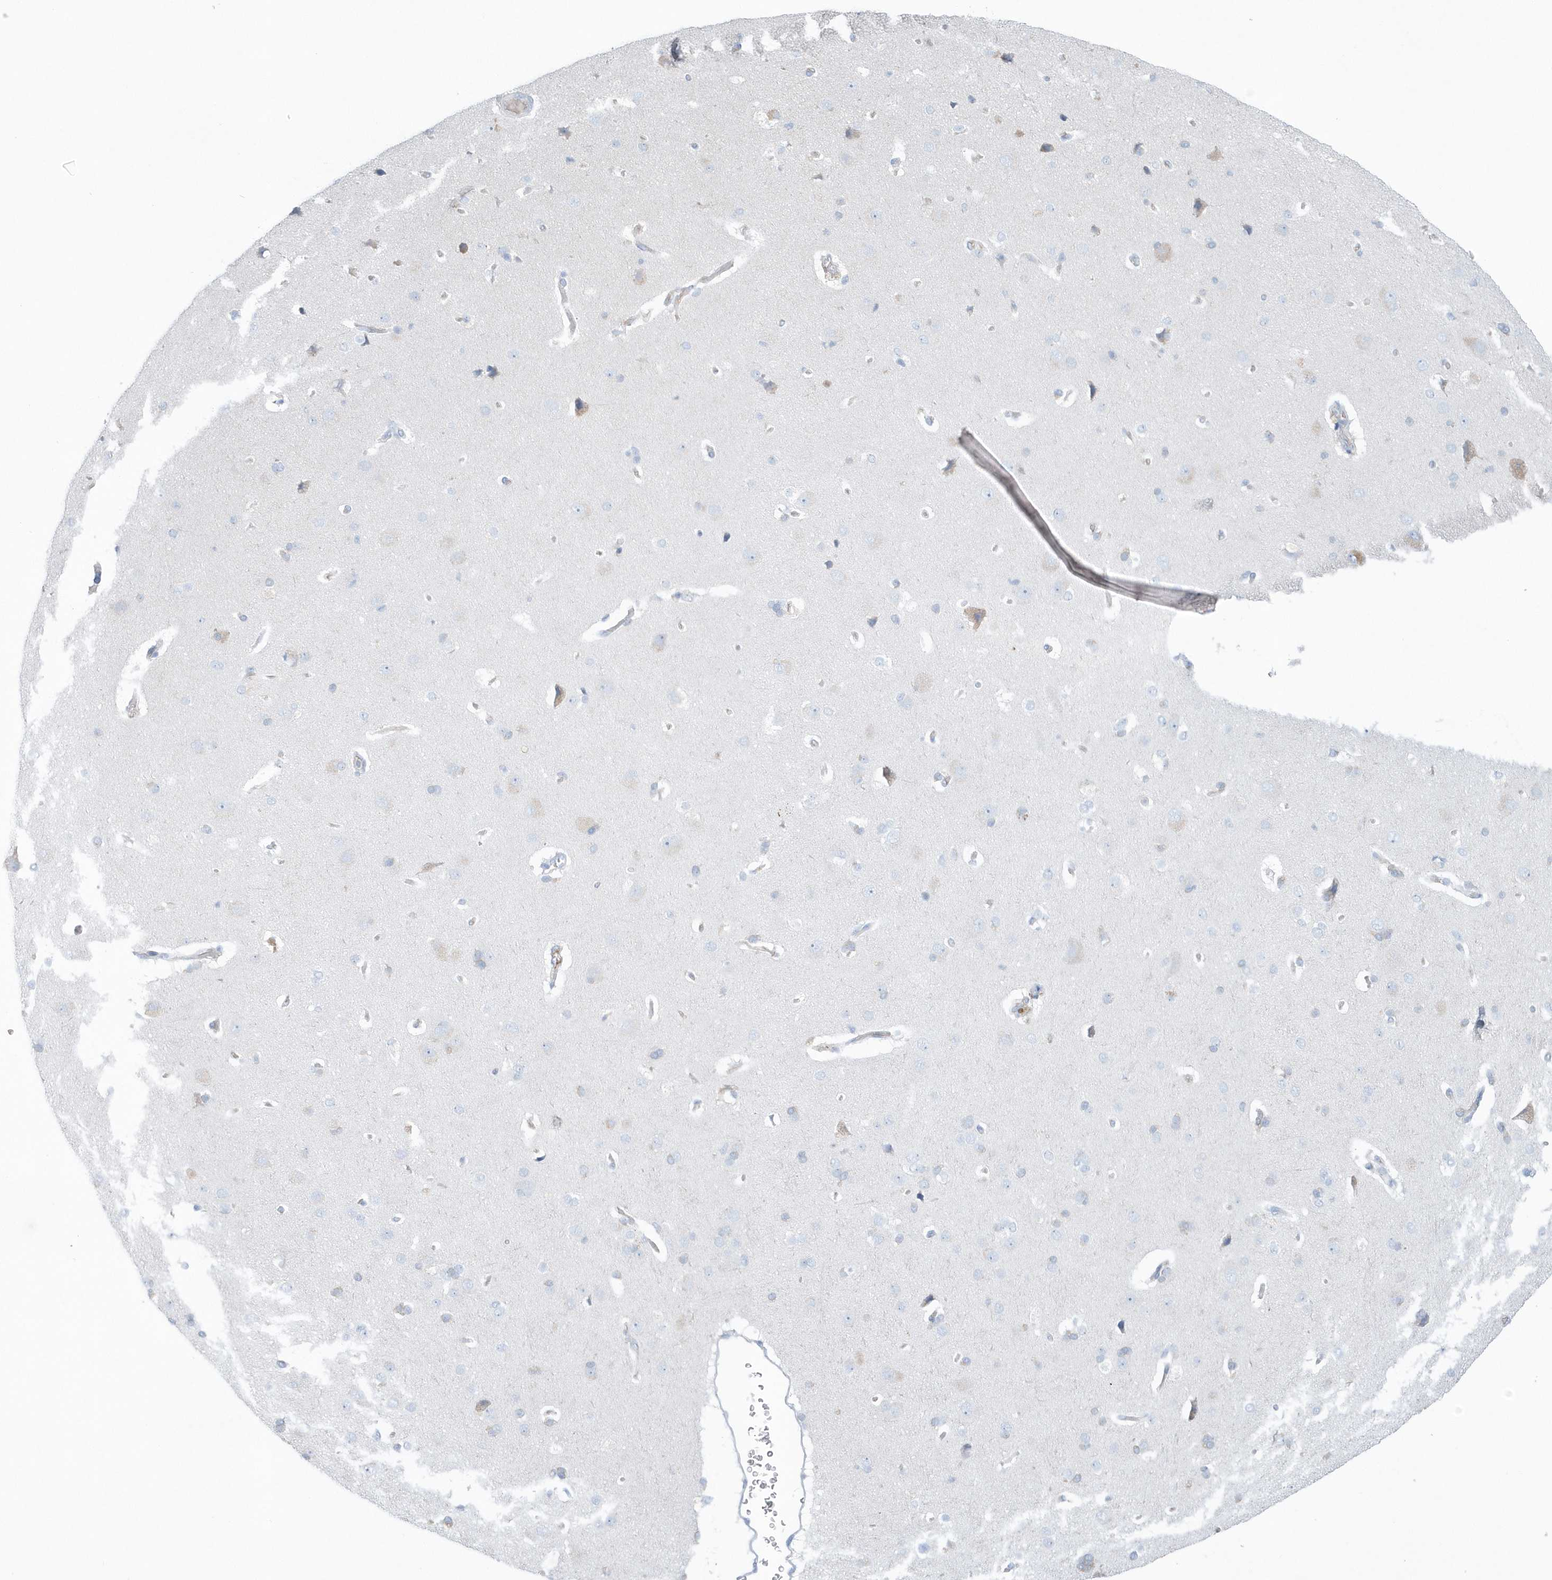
{"staining": {"intensity": "negative", "quantity": "none", "location": "none"}, "tissue": "cerebral cortex", "cell_type": "Endothelial cells", "image_type": "normal", "snomed": [{"axis": "morphology", "description": "Normal tissue, NOS"}, {"axis": "topography", "description": "Cerebral cortex"}], "caption": "Immunohistochemistry (IHC) histopathology image of benign cerebral cortex stained for a protein (brown), which demonstrates no expression in endothelial cells.", "gene": "SPATA18", "patient": {"sex": "male", "age": 62}}